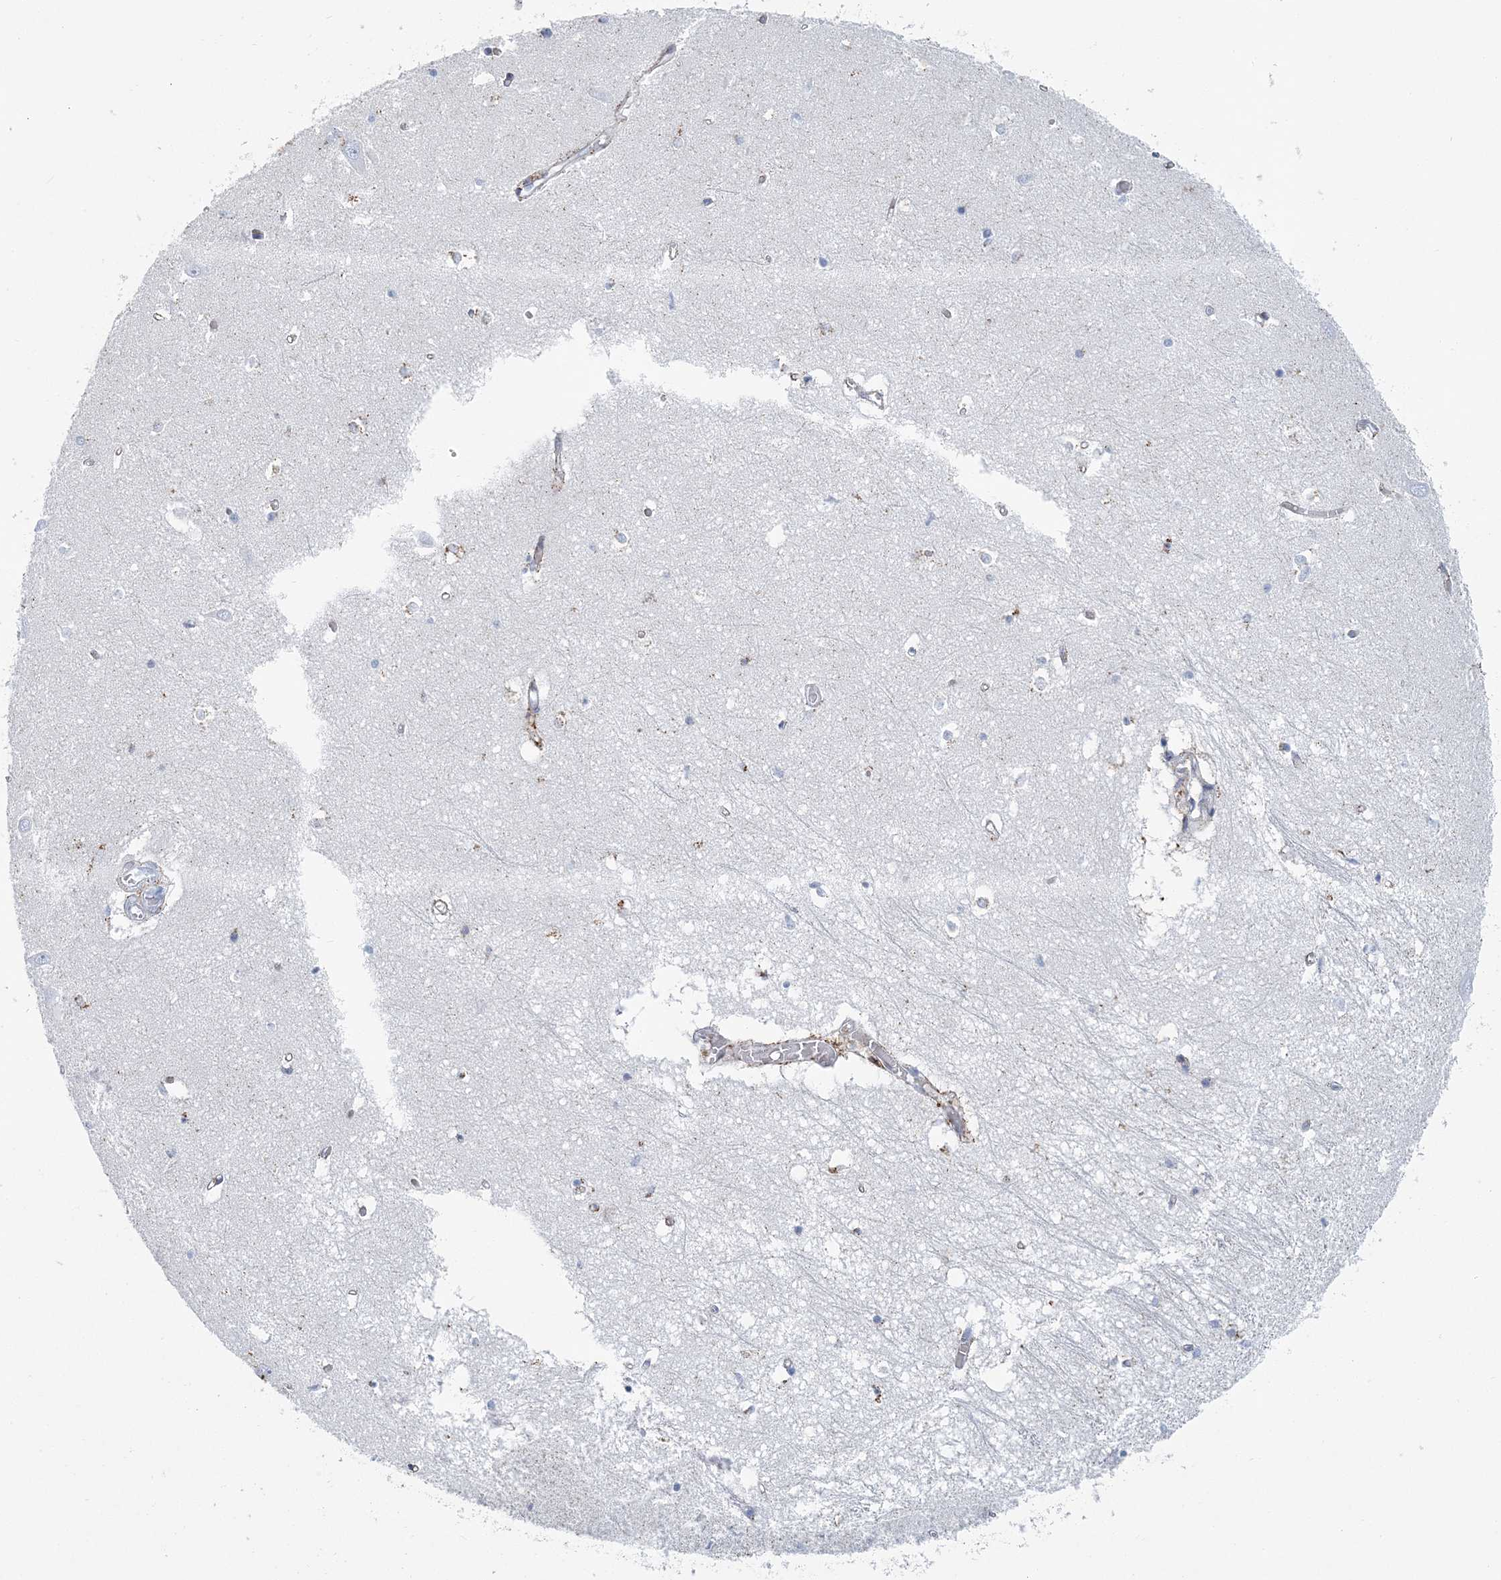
{"staining": {"intensity": "negative", "quantity": "none", "location": "none"}, "tissue": "hippocampus", "cell_type": "Glial cells", "image_type": "normal", "snomed": [{"axis": "morphology", "description": "Normal tissue, NOS"}, {"axis": "topography", "description": "Hippocampus"}], "caption": "Protein analysis of normal hippocampus demonstrates no significant staining in glial cells.", "gene": "NKX6", "patient": {"sex": "male", "age": 70}}